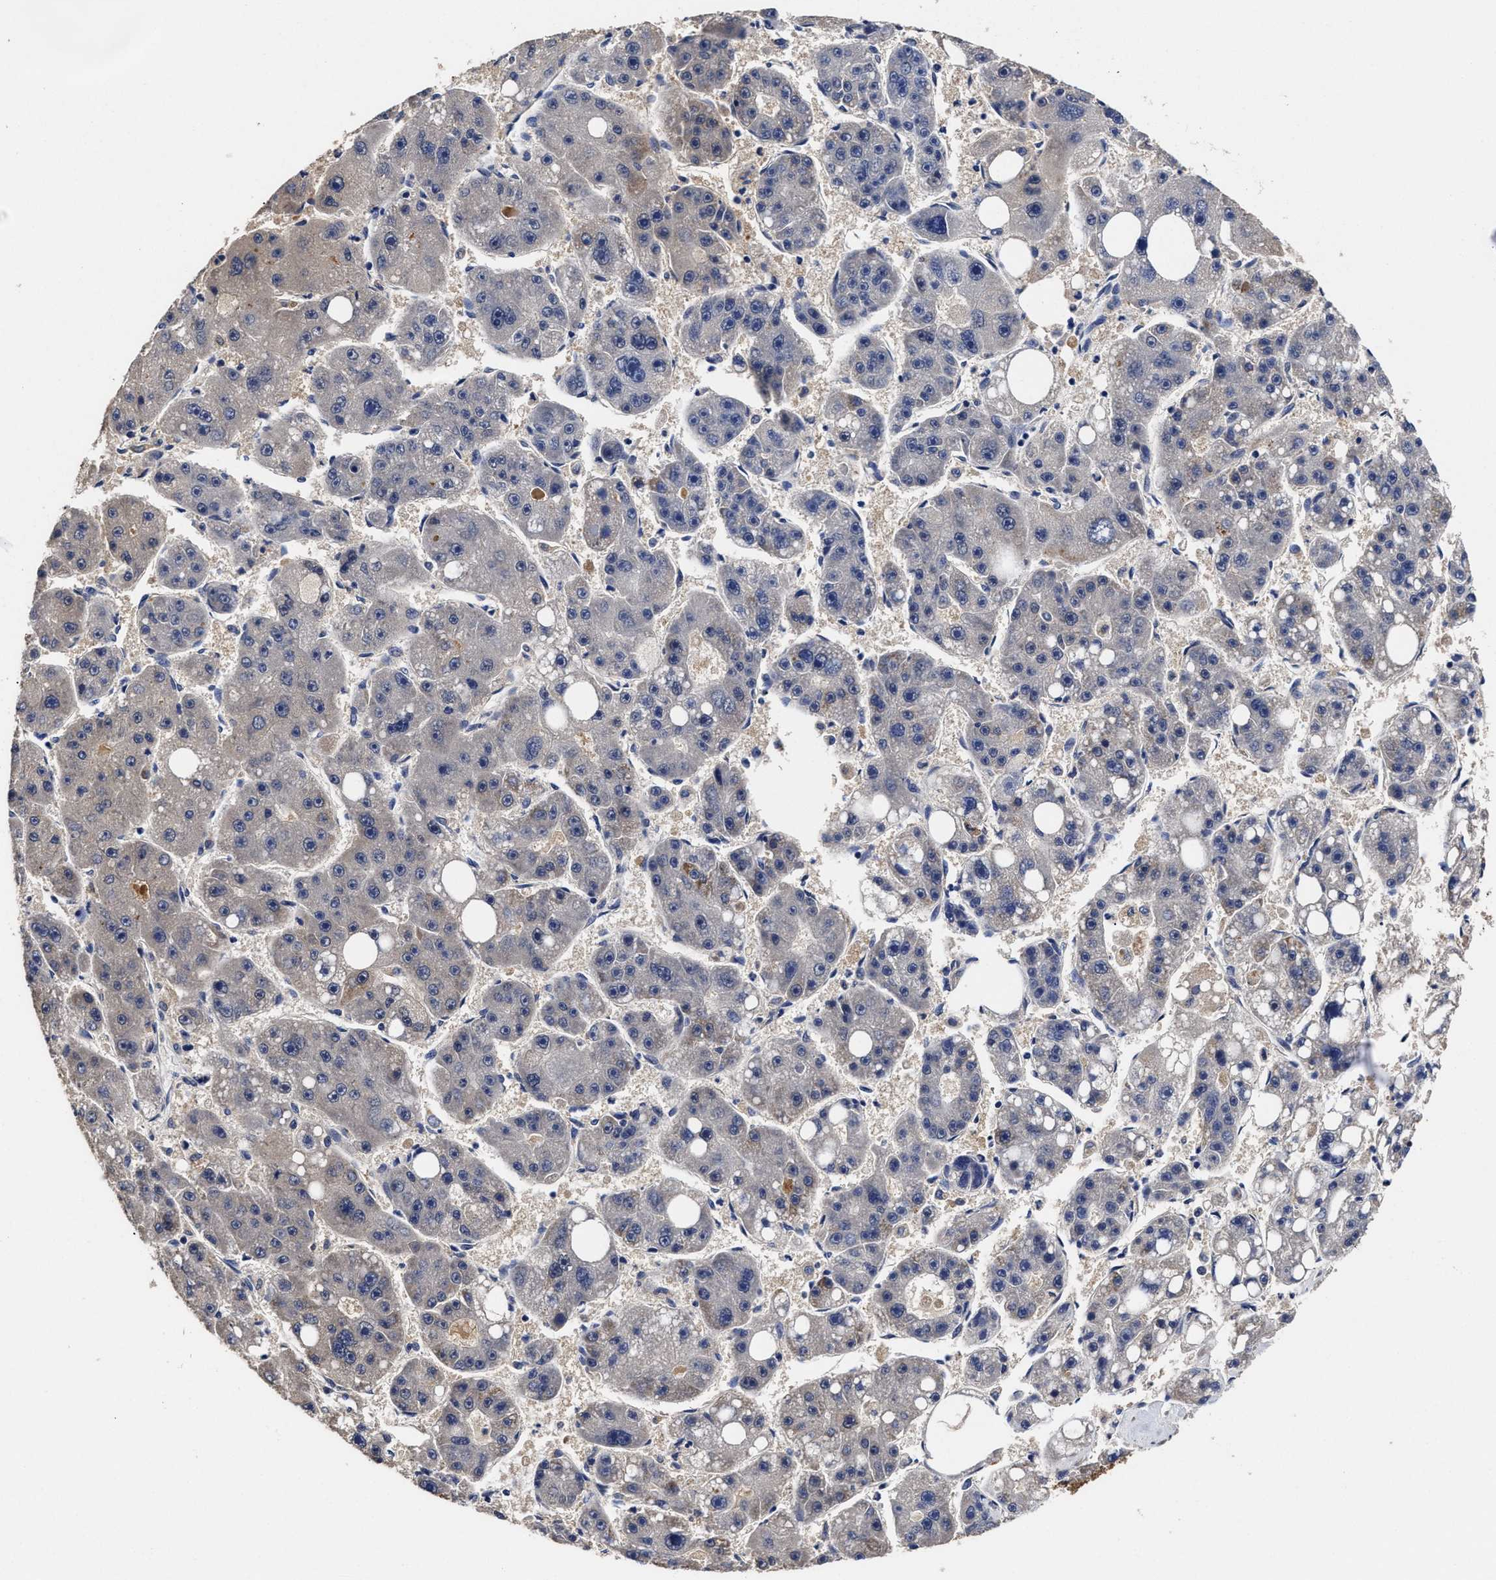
{"staining": {"intensity": "negative", "quantity": "none", "location": "none"}, "tissue": "liver cancer", "cell_type": "Tumor cells", "image_type": "cancer", "snomed": [{"axis": "morphology", "description": "Carcinoma, Hepatocellular, NOS"}, {"axis": "topography", "description": "Liver"}], "caption": "This is an IHC histopathology image of human liver cancer. There is no positivity in tumor cells.", "gene": "SOCS5", "patient": {"sex": "female", "age": 61}}